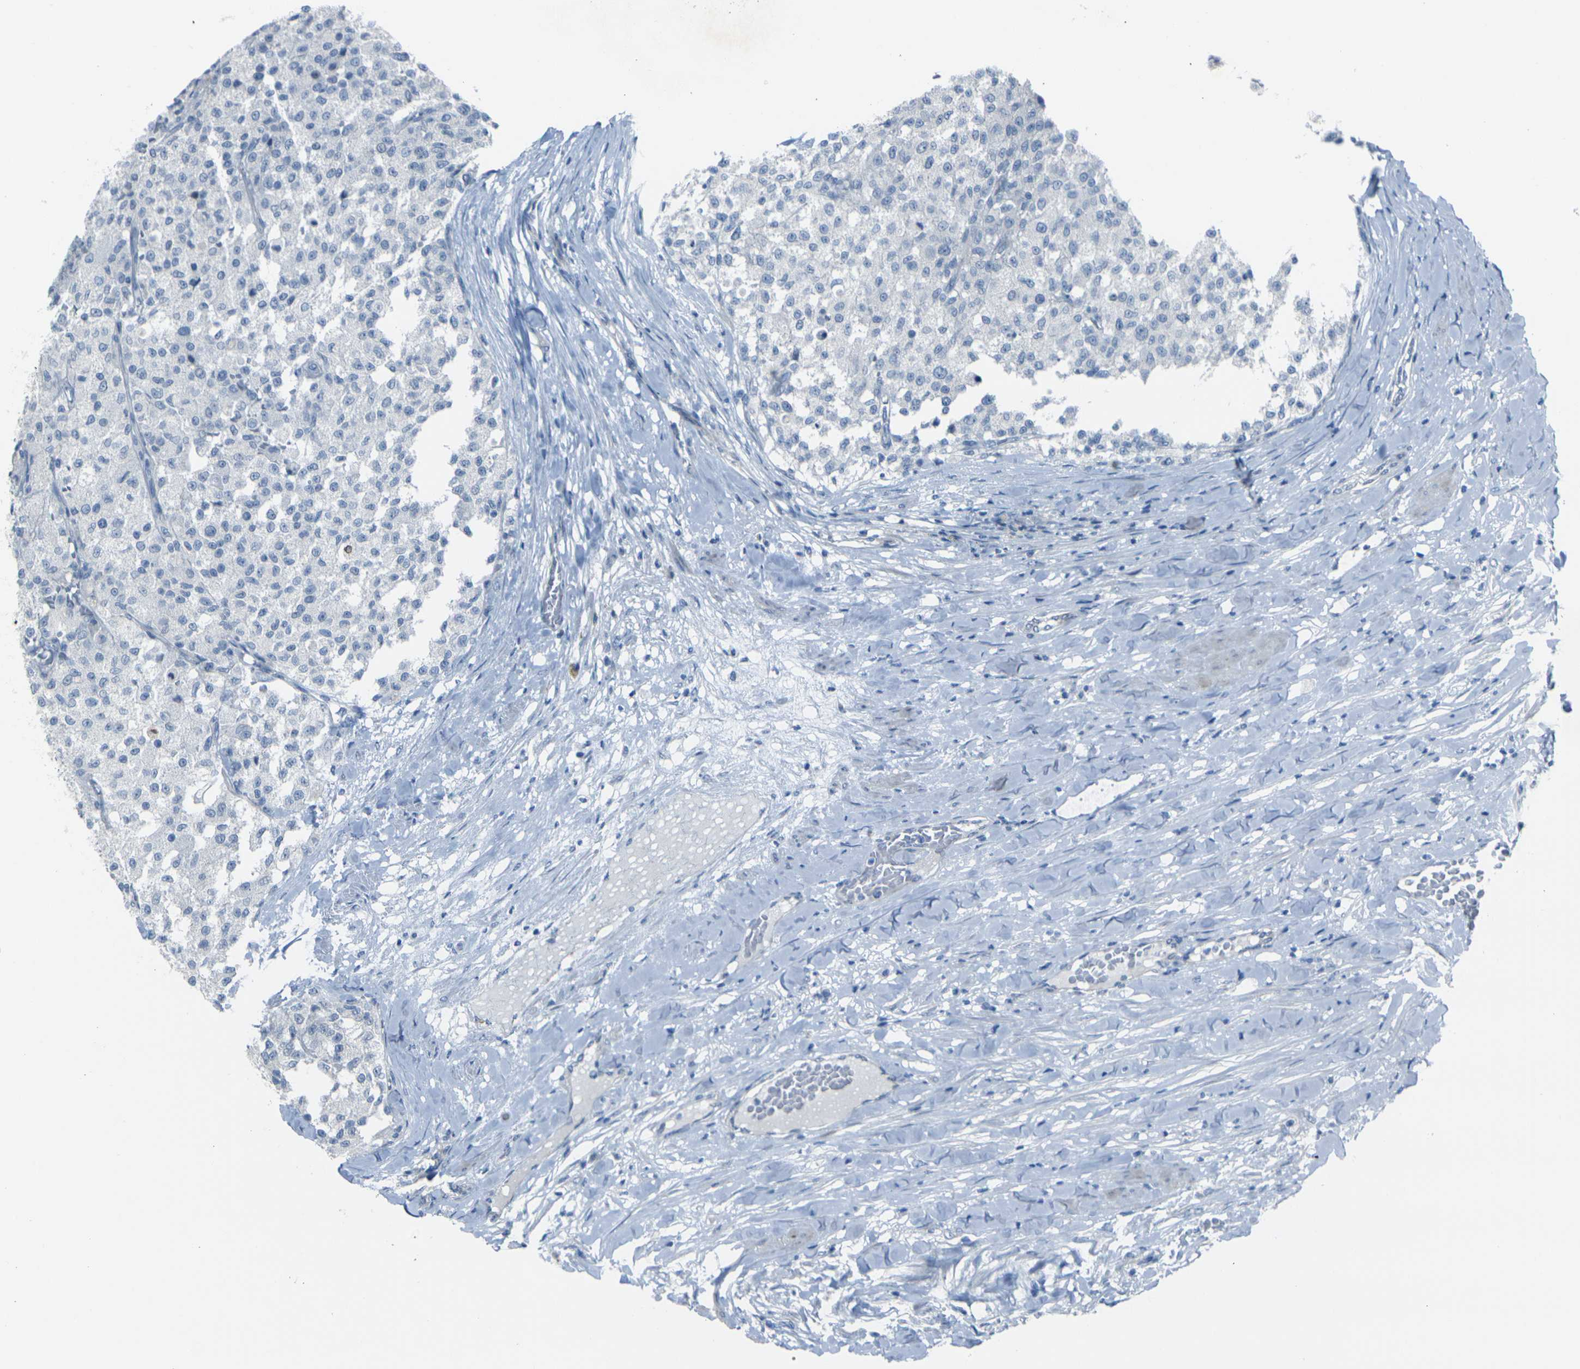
{"staining": {"intensity": "negative", "quantity": "none", "location": "none"}, "tissue": "testis cancer", "cell_type": "Tumor cells", "image_type": "cancer", "snomed": [{"axis": "morphology", "description": "Seminoma, NOS"}, {"axis": "topography", "description": "Testis"}], "caption": "A high-resolution photomicrograph shows immunohistochemistry staining of testis seminoma, which displays no significant positivity in tumor cells.", "gene": "ANKRD46", "patient": {"sex": "male", "age": 59}}